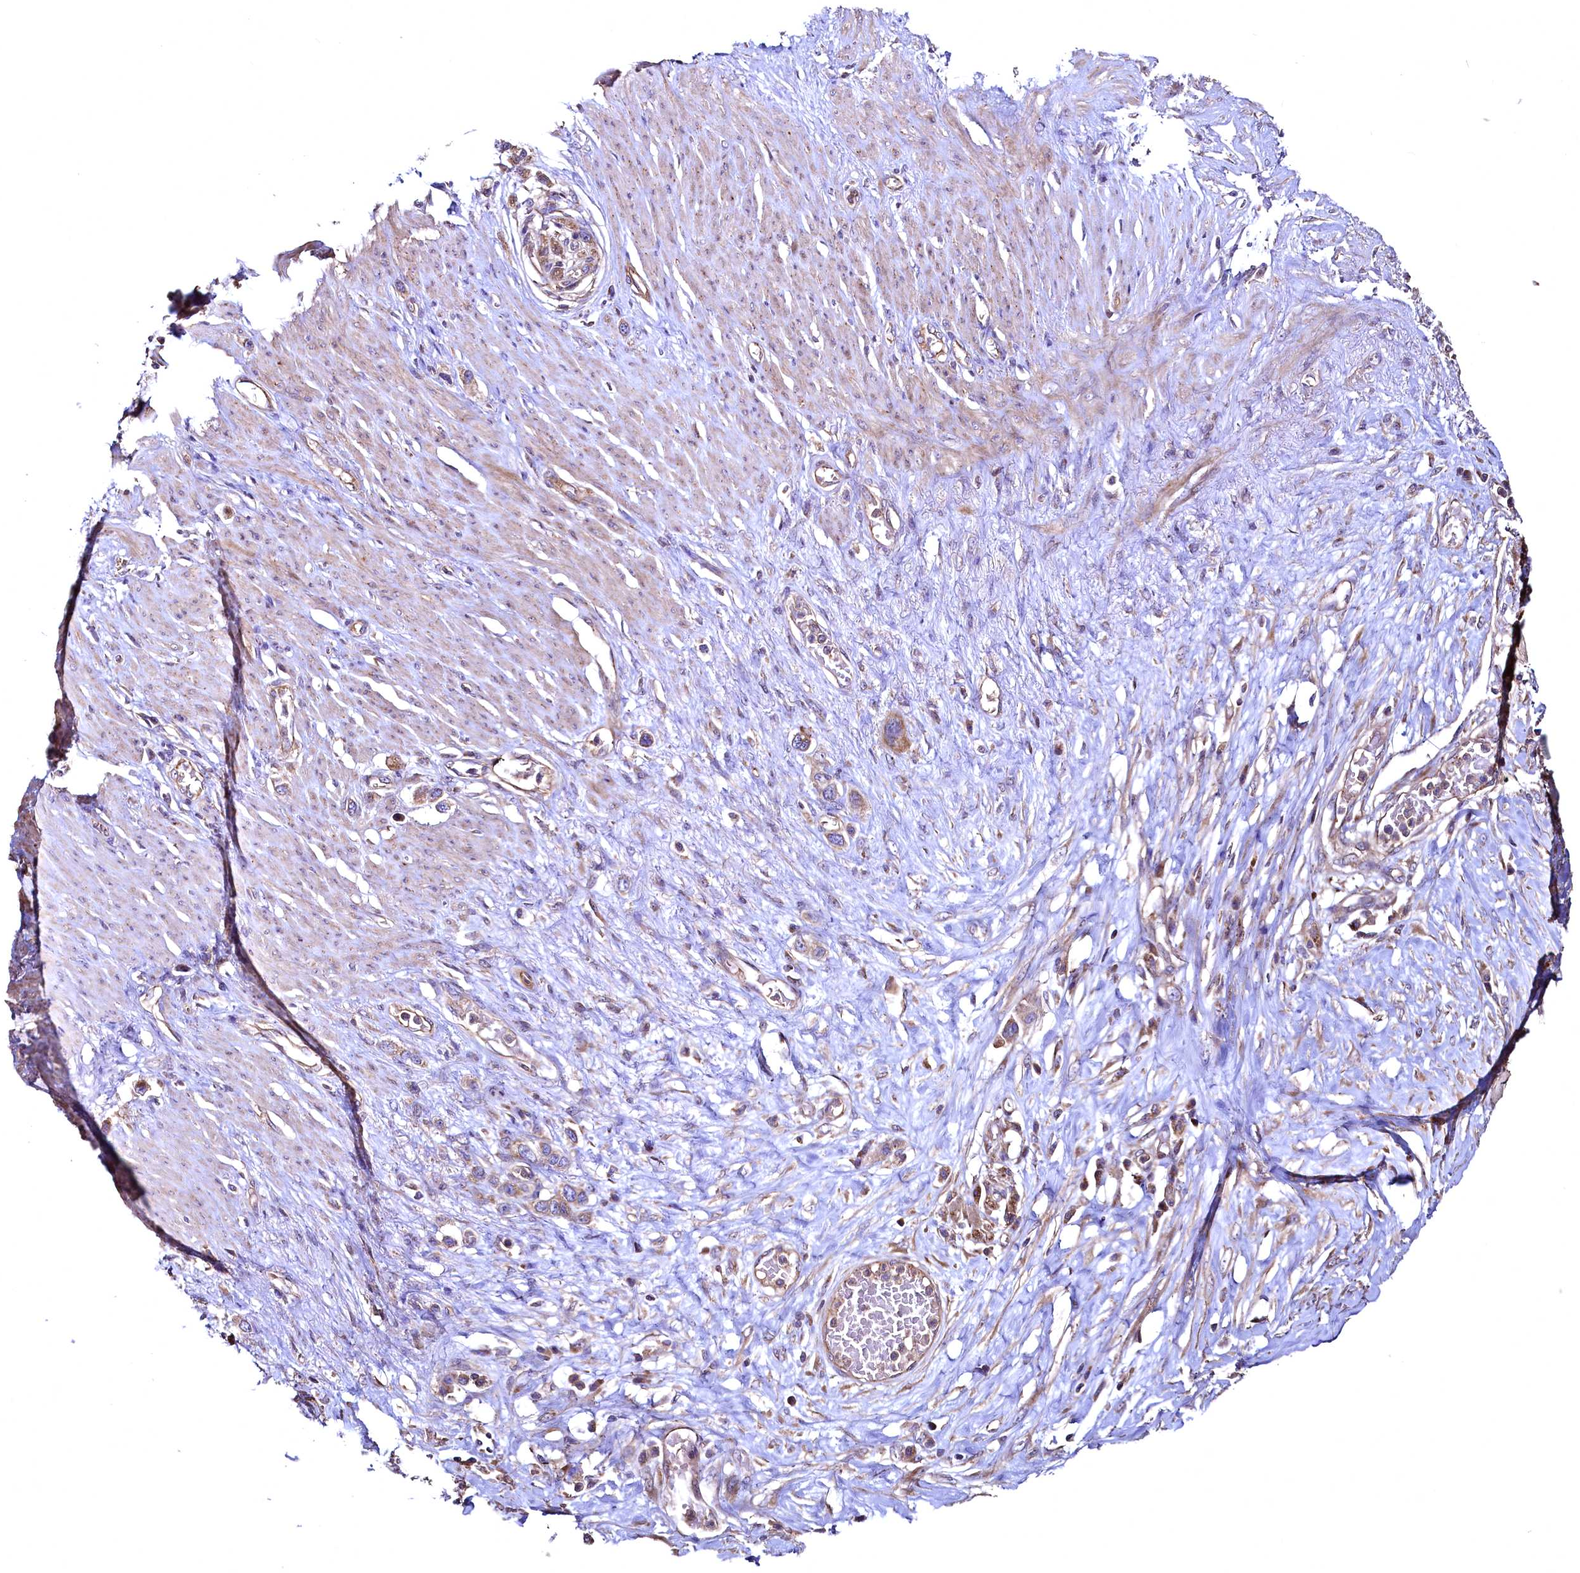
{"staining": {"intensity": "moderate", "quantity": ">75%", "location": "cytoplasmic/membranous"}, "tissue": "stomach cancer", "cell_type": "Tumor cells", "image_type": "cancer", "snomed": [{"axis": "morphology", "description": "Adenocarcinoma, NOS"}, {"axis": "morphology", "description": "Adenocarcinoma, High grade"}, {"axis": "topography", "description": "Stomach, upper"}, {"axis": "topography", "description": "Stomach, lower"}], "caption": "Human stomach cancer (adenocarcinoma (high-grade)) stained with a protein marker shows moderate staining in tumor cells.", "gene": "TBCEL", "patient": {"sex": "female", "age": 65}}